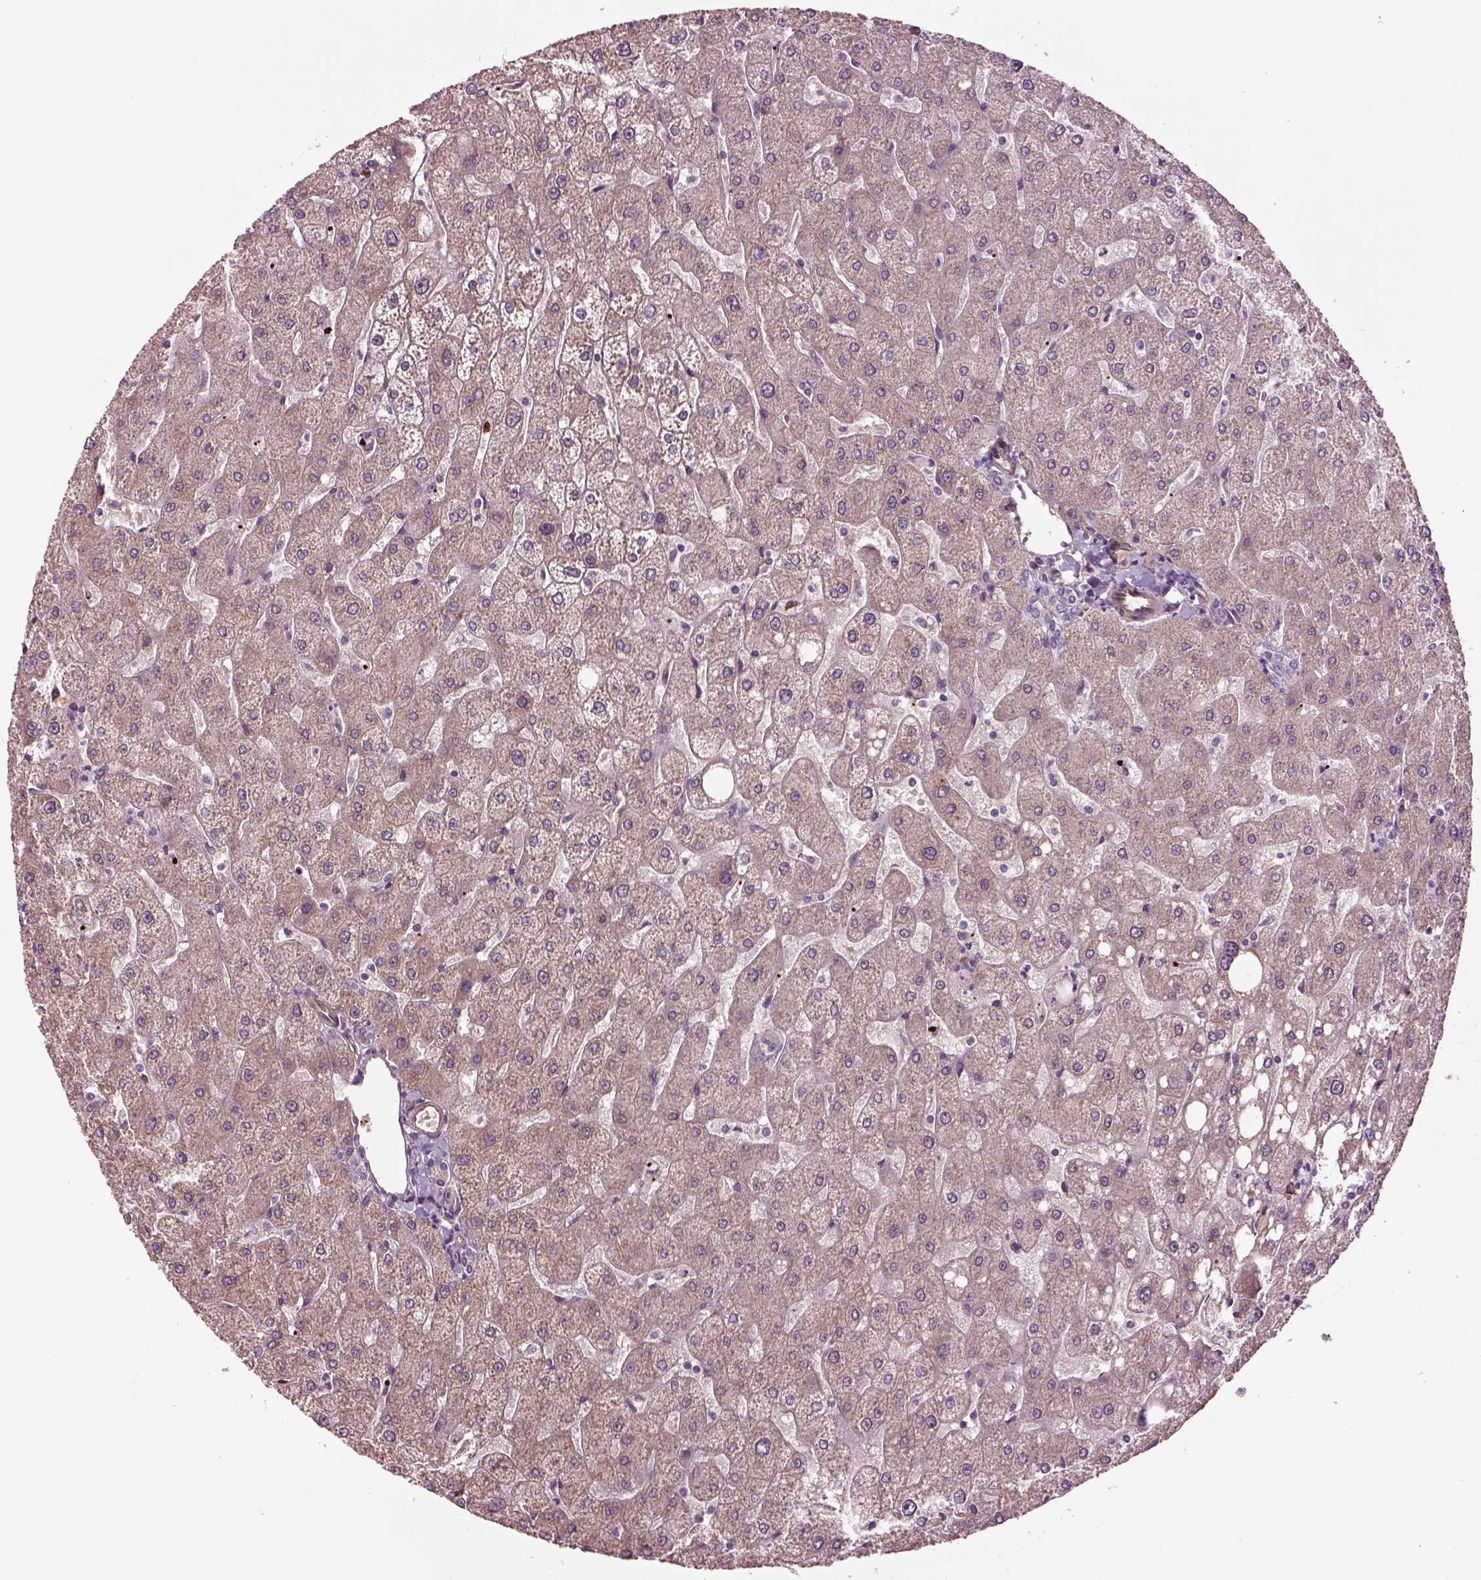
{"staining": {"intensity": "weak", "quantity": "25%-75%", "location": "cytoplasmic/membranous"}, "tissue": "liver", "cell_type": "Hepatocytes", "image_type": "normal", "snomed": [{"axis": "morphology", "description": "Normal tissue, NOS"}, {"axis": "topography", "description": "Liver"}], "caption": "A brown stain labels weak cytoplasmic/membranous positivity of a protein in hepatocytes of normal liver. The staining was performed using DAB, with brown indicating positive protein expression. Nuclei are stained blue with hematoxylin.", "gene": "HTR1B", "patient": {"sex": "male", "age": 67}}